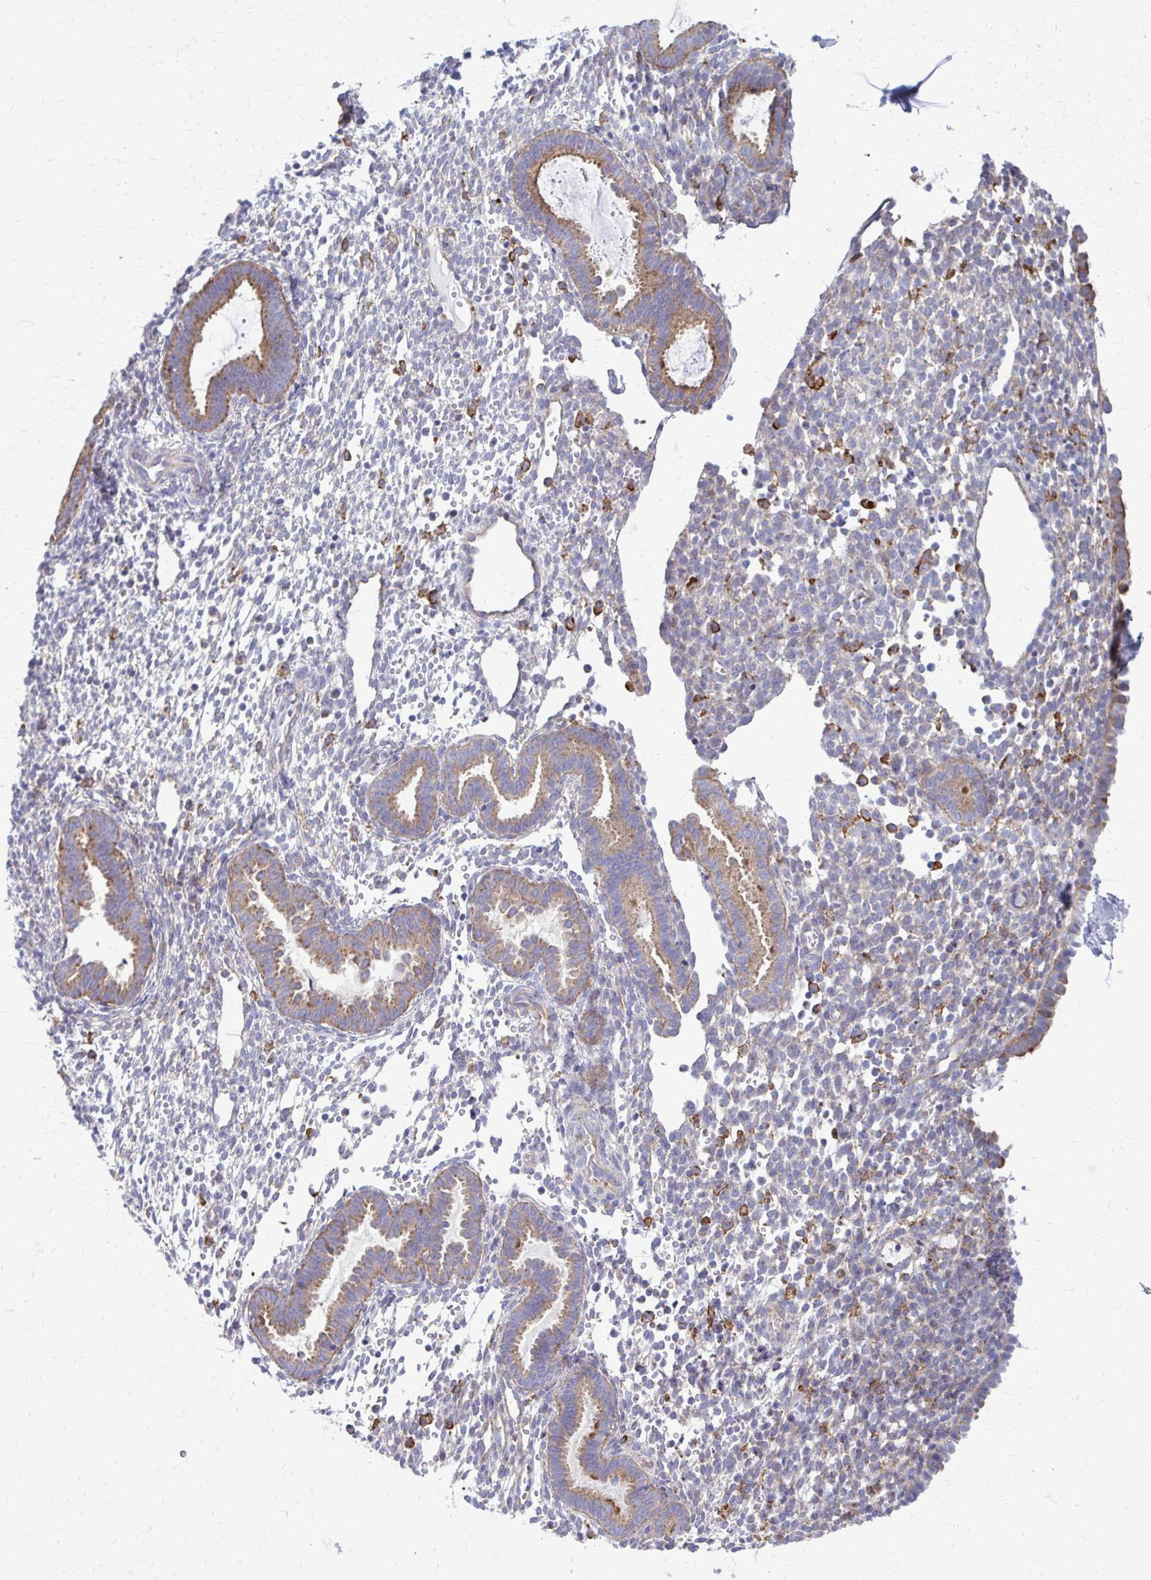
{"staining": {"intensity": "negative", "quantity": "none", "location": "none"}, "tissue": "endometrium", "cell_type": "Cells in endometrial stroma", "image_type": "normal", "snomed": [{"axis": "morphology", "description": "Normal tissue, NOS"}, {"axis": "topography", "description": "Endometrium"}], "caption": "DAB immunohistochemical staining of unremarkable endometrium reveals no significant expression in cells in endometrial stroma.", "gene": "CLTA", "patient": {"sex": "female", "age": 36}}